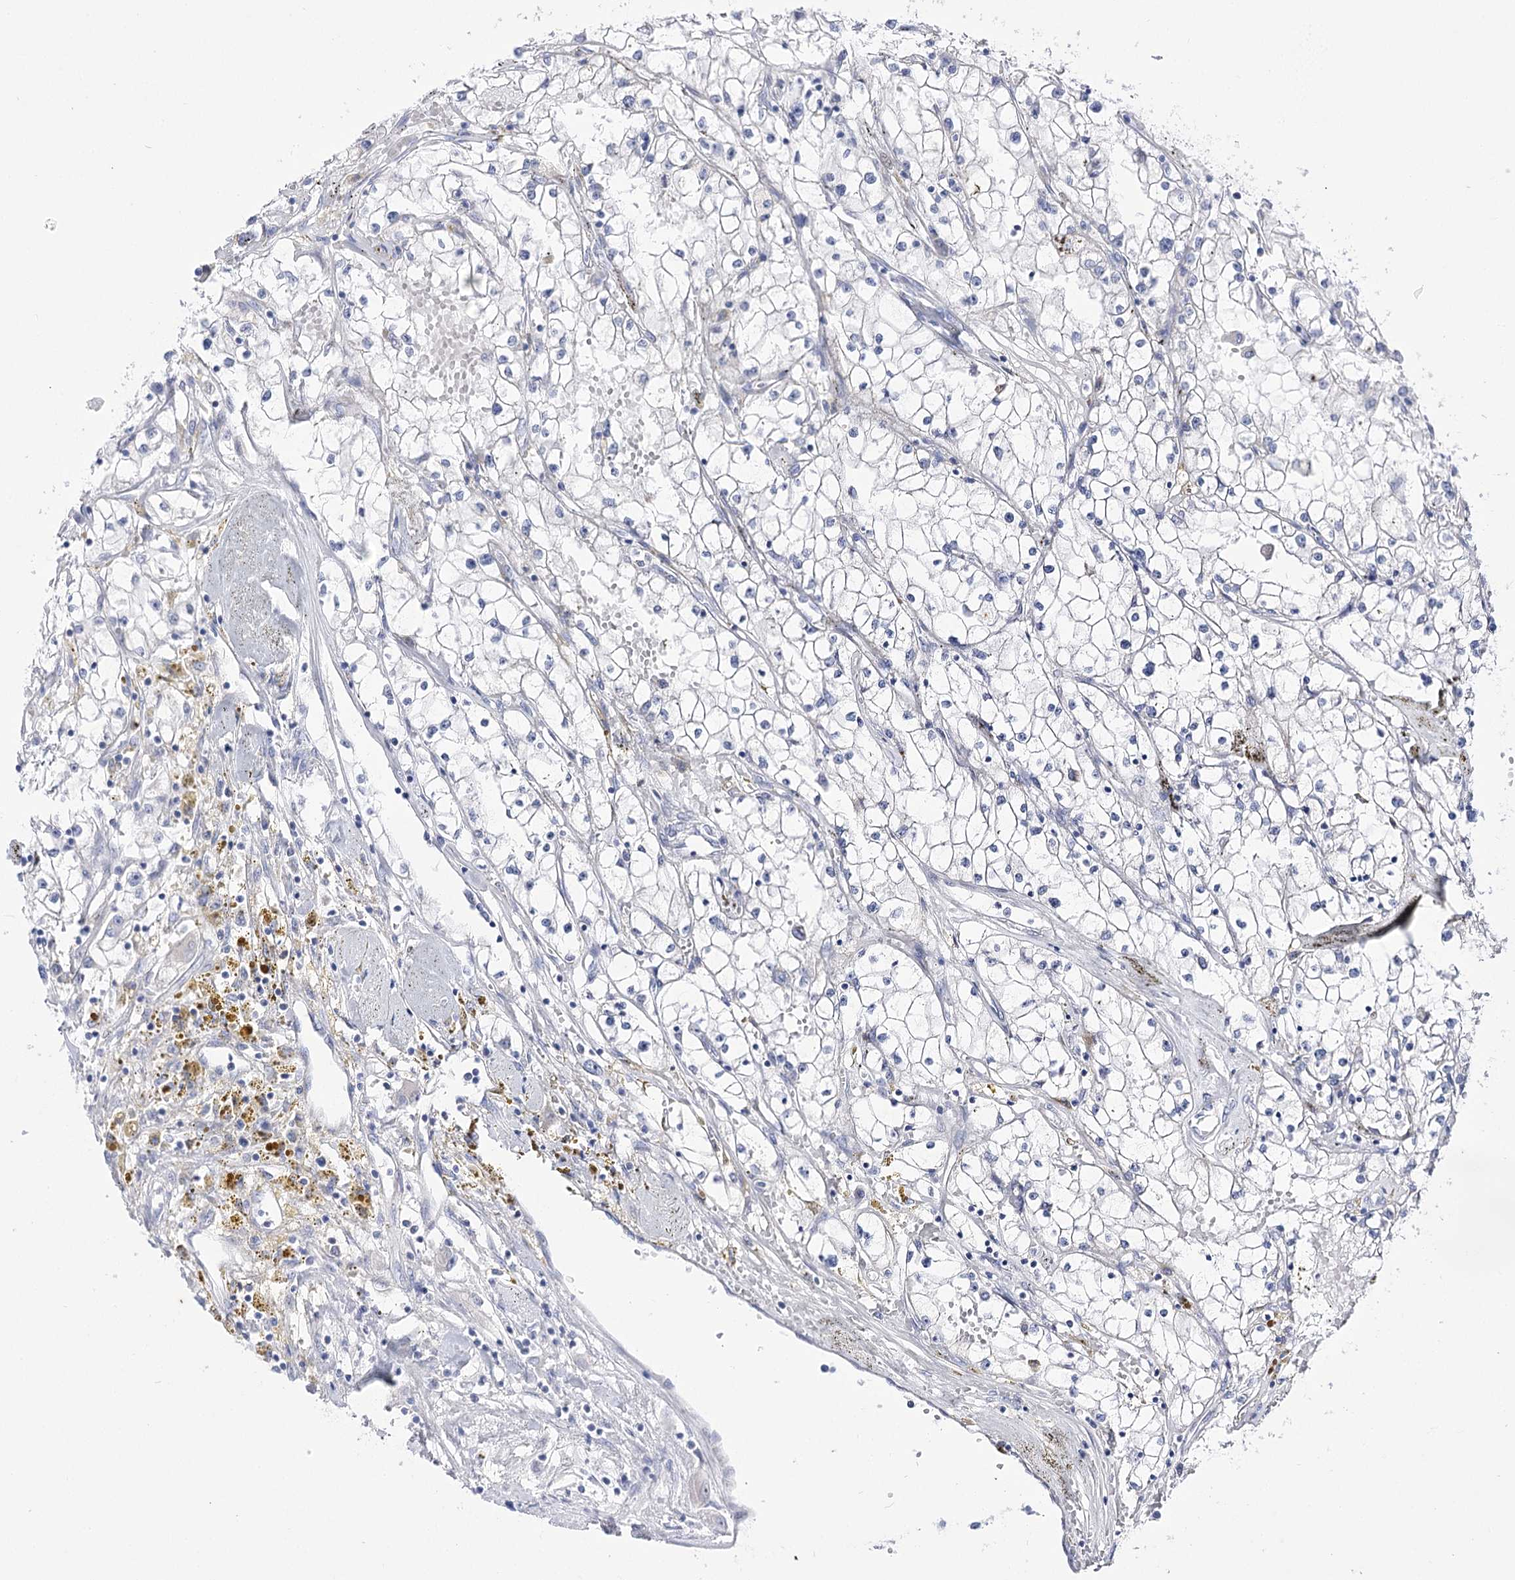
{"staining": {"intensity": "negative", "quantity": "none", "location": "none"}, "tissue": "renal cancer", "cell_type": "Tumor cells", "image_type": "cancer", "snomed": [{"axis": "morphology", "description": "Adenocarcinoma, NOS"}, {"axis": "topography", "description": "Kidney"}], "caption": "The immunohistochemistry micrograph has no significant staining in tumor cells of renal cancer tissue. (DAB (3,3'-diaminobenzidine) IHC, high magnification).", "gene": "HELT", "patient": {"sex": "male", "age": 56}}